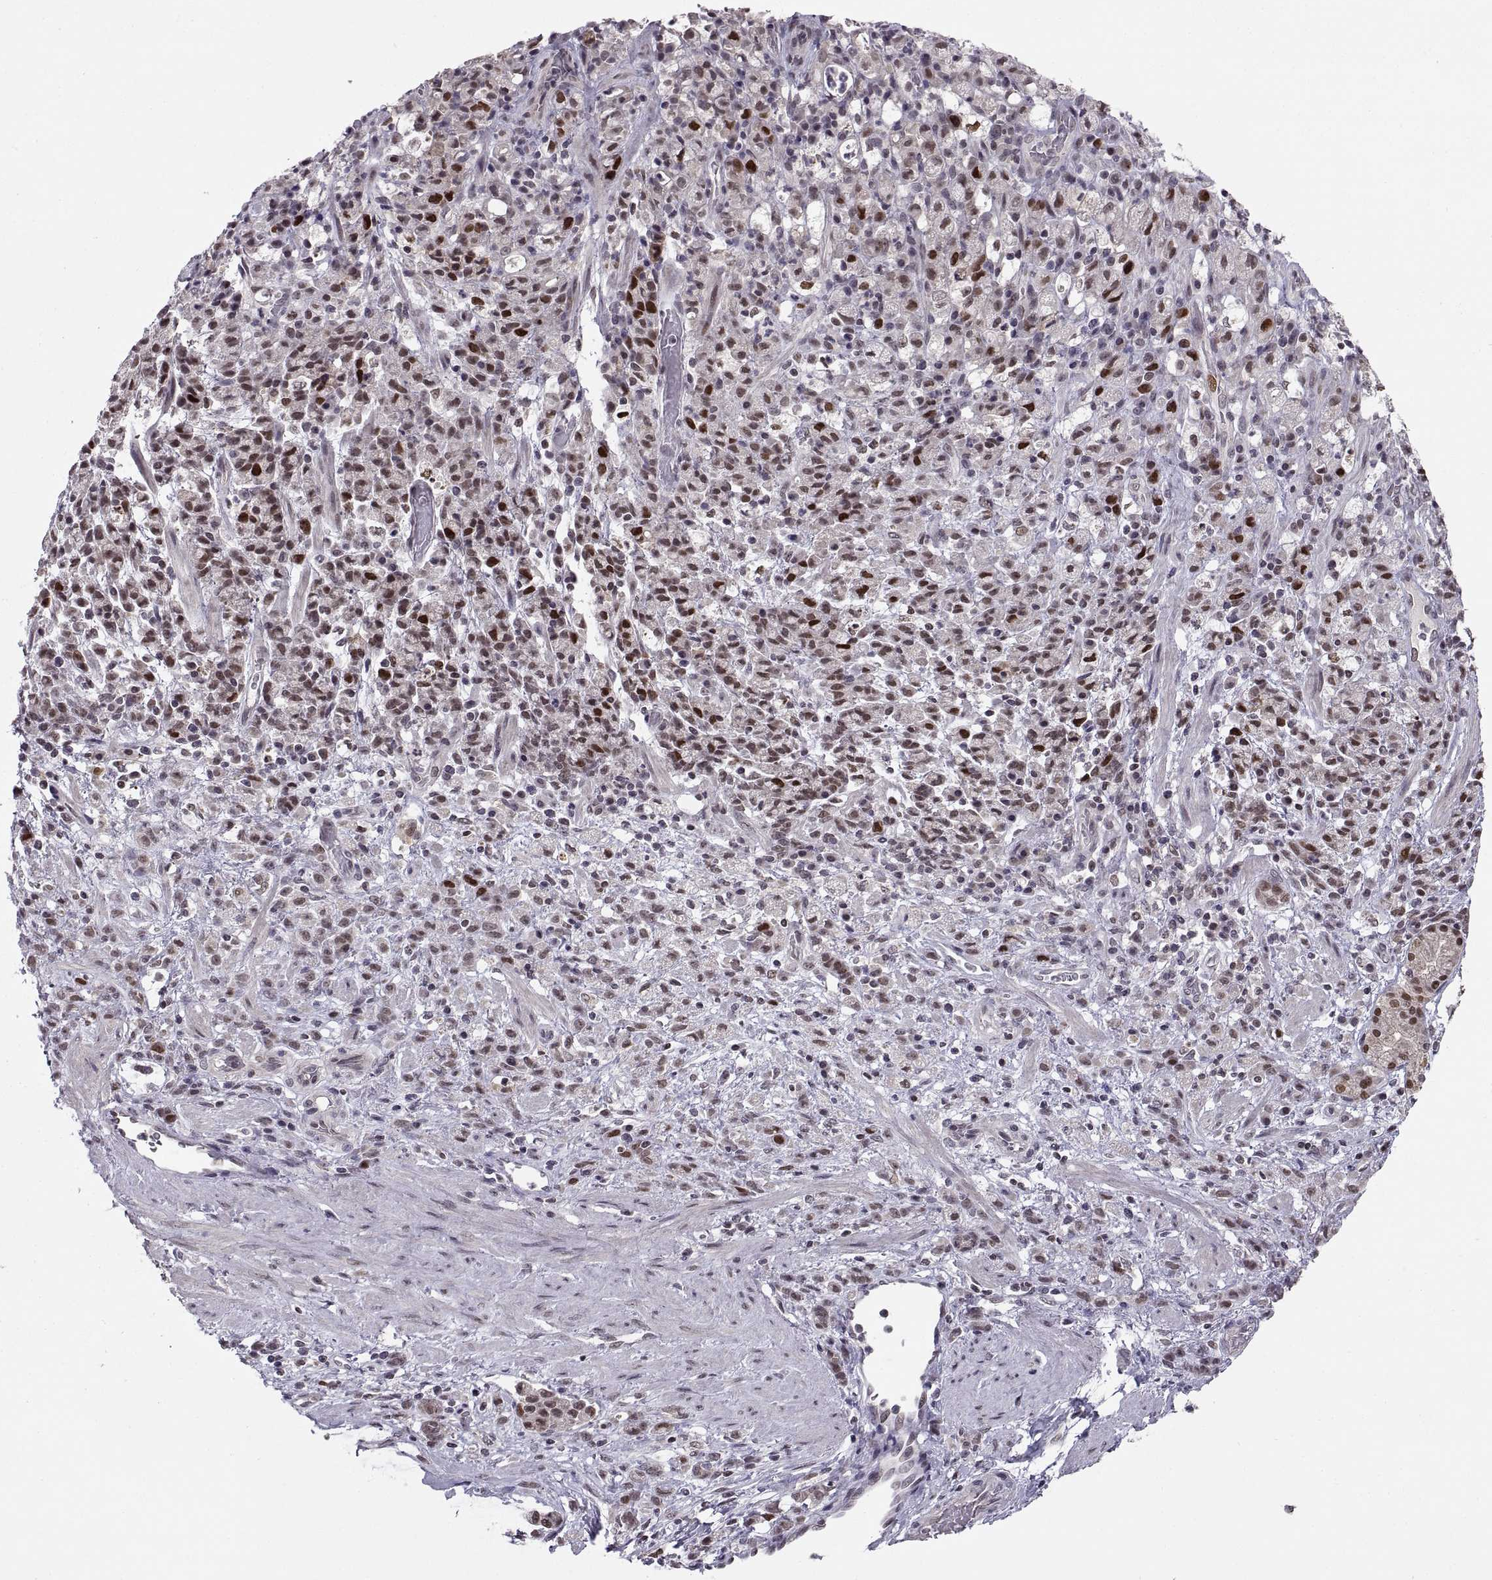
{"staining": {"intensity": "strong", "quantity": "<25%", "location": "nuclear"}, "tissue": "stomach cancer", "cell_type": "Tumor cells", "image_type": "cancer", "snomed": [{"axis": "morphology", "description": "Adenocarcinoma, NOS"}, {"axis": "topography", "description": "Stomach"}], "caption": "Immunohistochemical staining of human stomach cancer (adenocarcinoma) reveals medium levels of strong nuclear protein expression in about <25% of tumor cells. The protein of interest is shown in brown color, while the nuclei are stained blue.", "gene": "CHFR", "patient": {"sex": "female", "age": 60}}